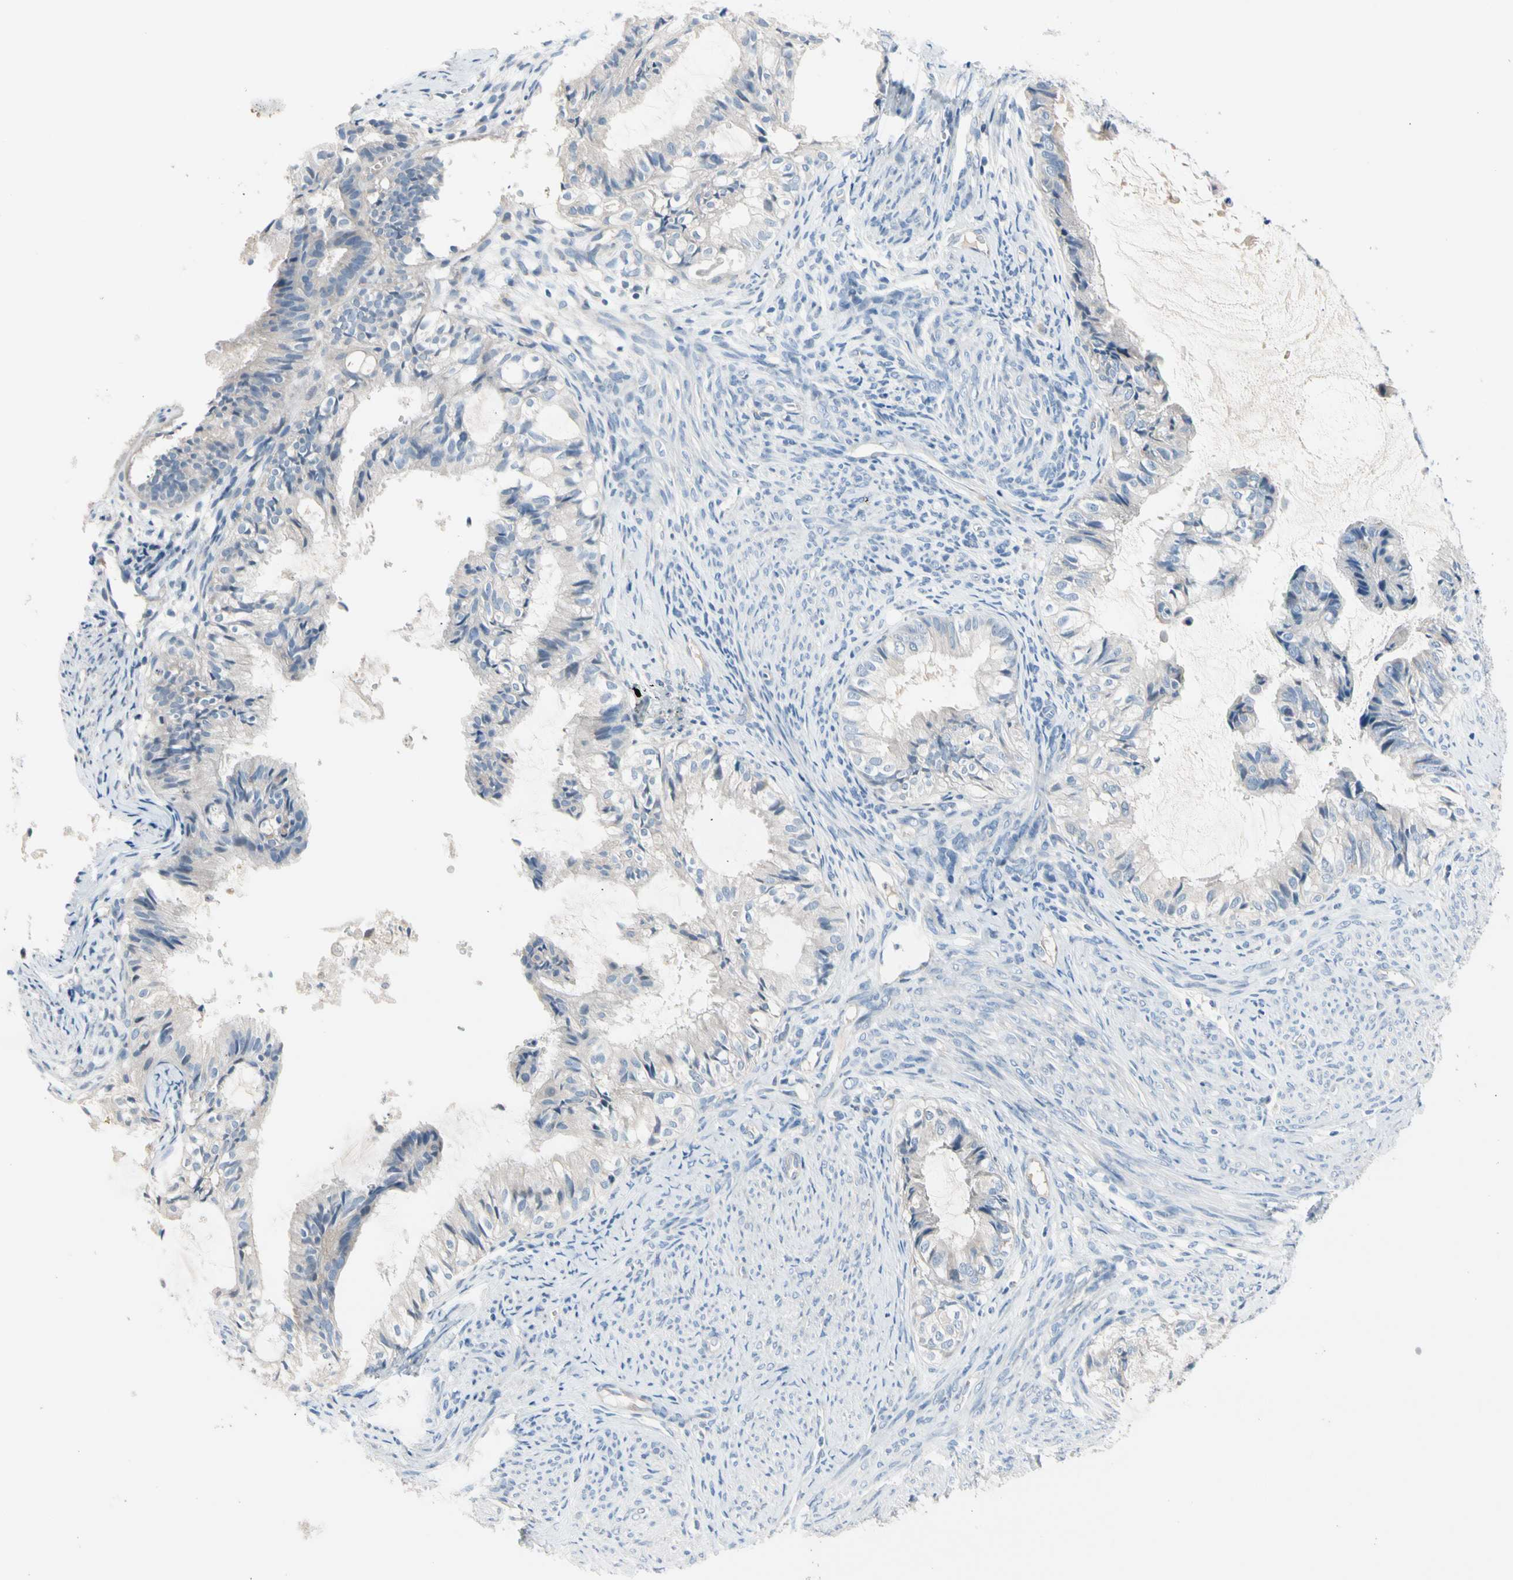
{"staining": {"intensity": "negative", "quantity": "none", "location": "none"}, "tissue": "cervical cancer", "cell_type": "Tumor cells", "image_type": "cancer", "snomed": [{"axis": "morphology", "description": "Normal tissue, NOS"}, {"axis": "morphology", "description": "Adenocarcinoma, NOS"}, {"axis": "topography", "description": "Cervix"}, {"axis": "topography", "description": "Endometrium"}], "caption": "This is an immunohistochemistry (IHC) image of human cervical cancer. There is no positivity in tumor cells.", "gene": "CASQ1", "patient": {"sex": "female", "age": 86}}